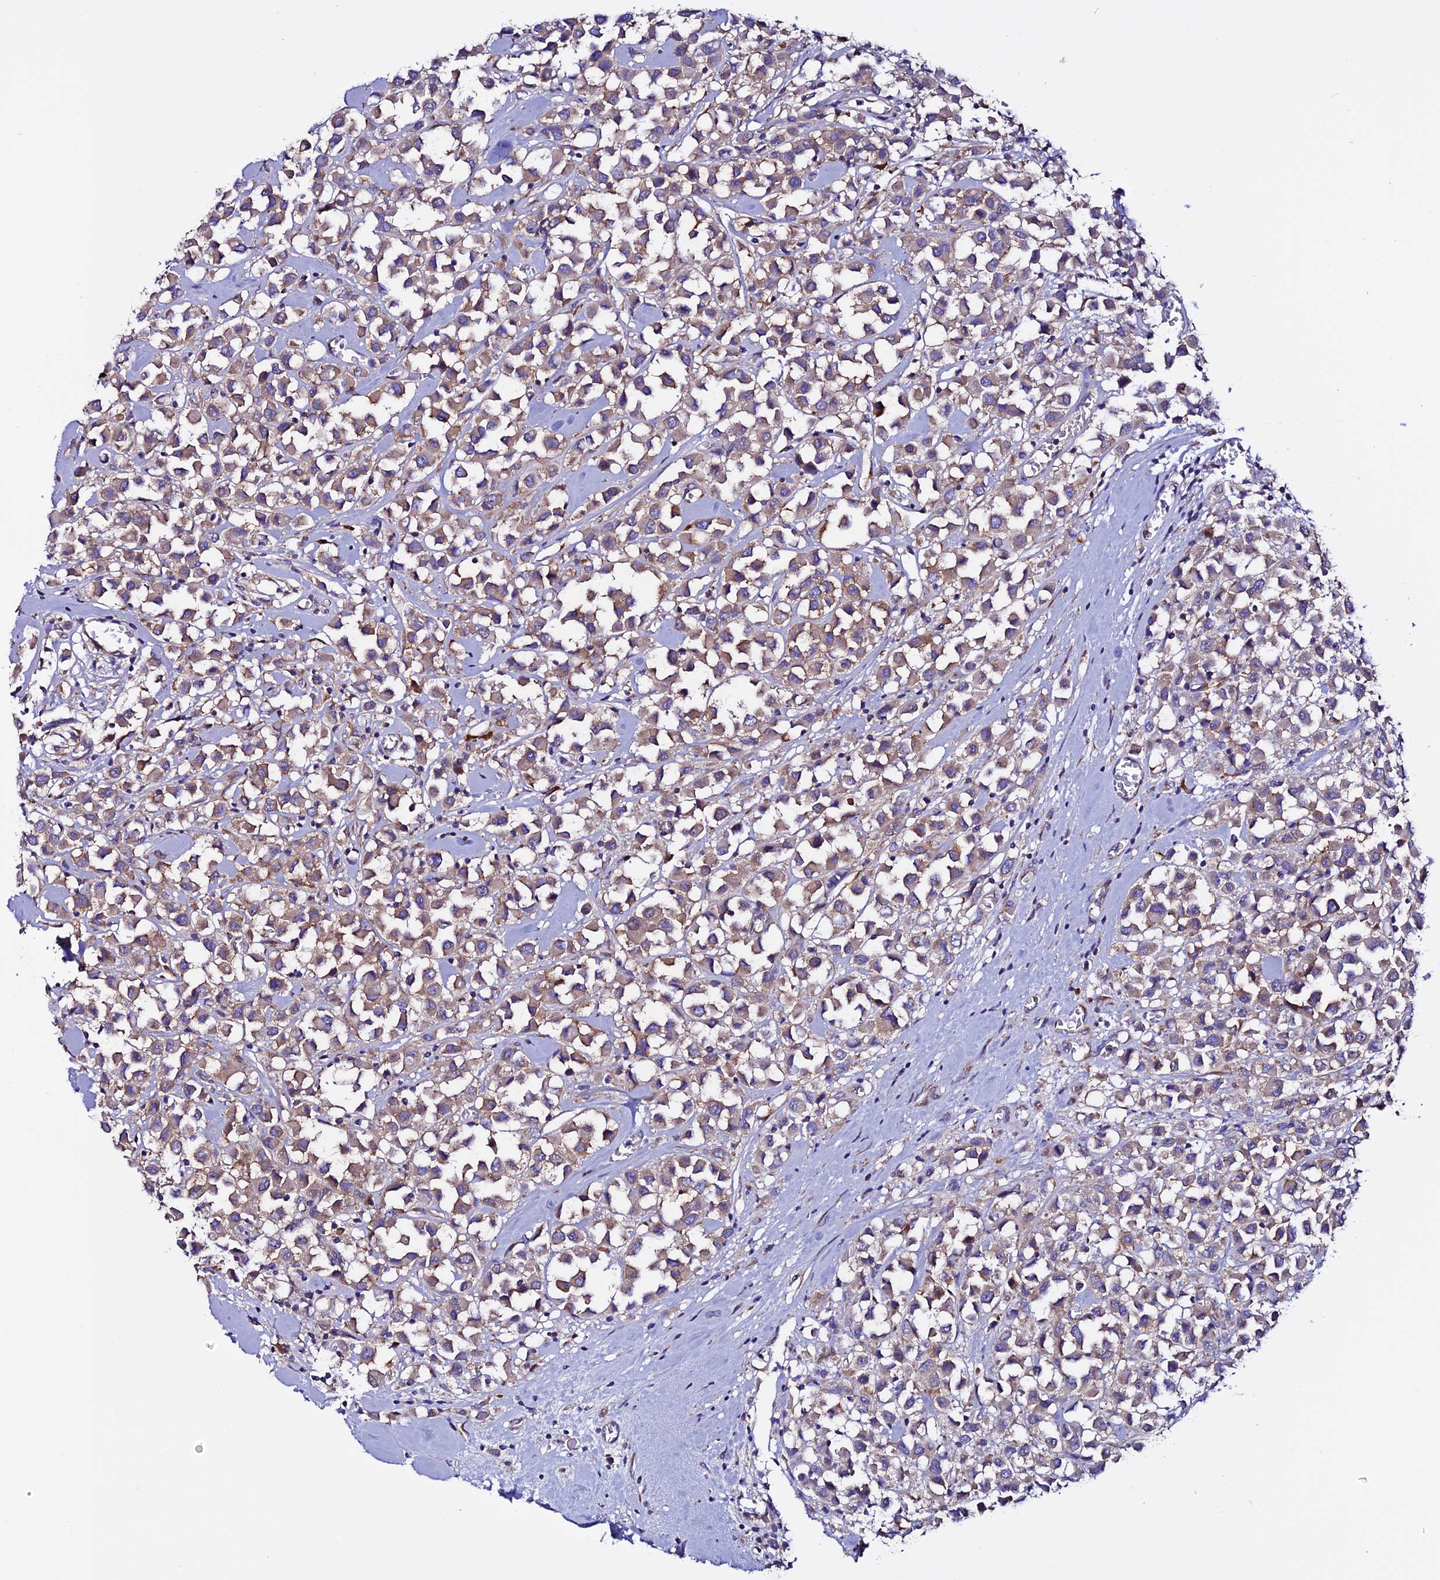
{"staining": {"intensity": "moderate", "quantity": ">75%", "location": "cytoplasmic/membranous"}, "tissue": "breast cancer", "cell_type": "Tumor cells", "image_type": "cancer", "snomed": [{"axis": "morphology", "description": "Duct carcinoma"}, {"axis": "topography", "description": "Breast"}], "caption": "Moderate cytoplasmic/membranous positivity for a protein is identified in about >75% of tumor cells of breast cancer (invasive ductal carcinoma) using IHC.", "gene": "EEF1G", "patient": {"sex": "female", "age": 61}}